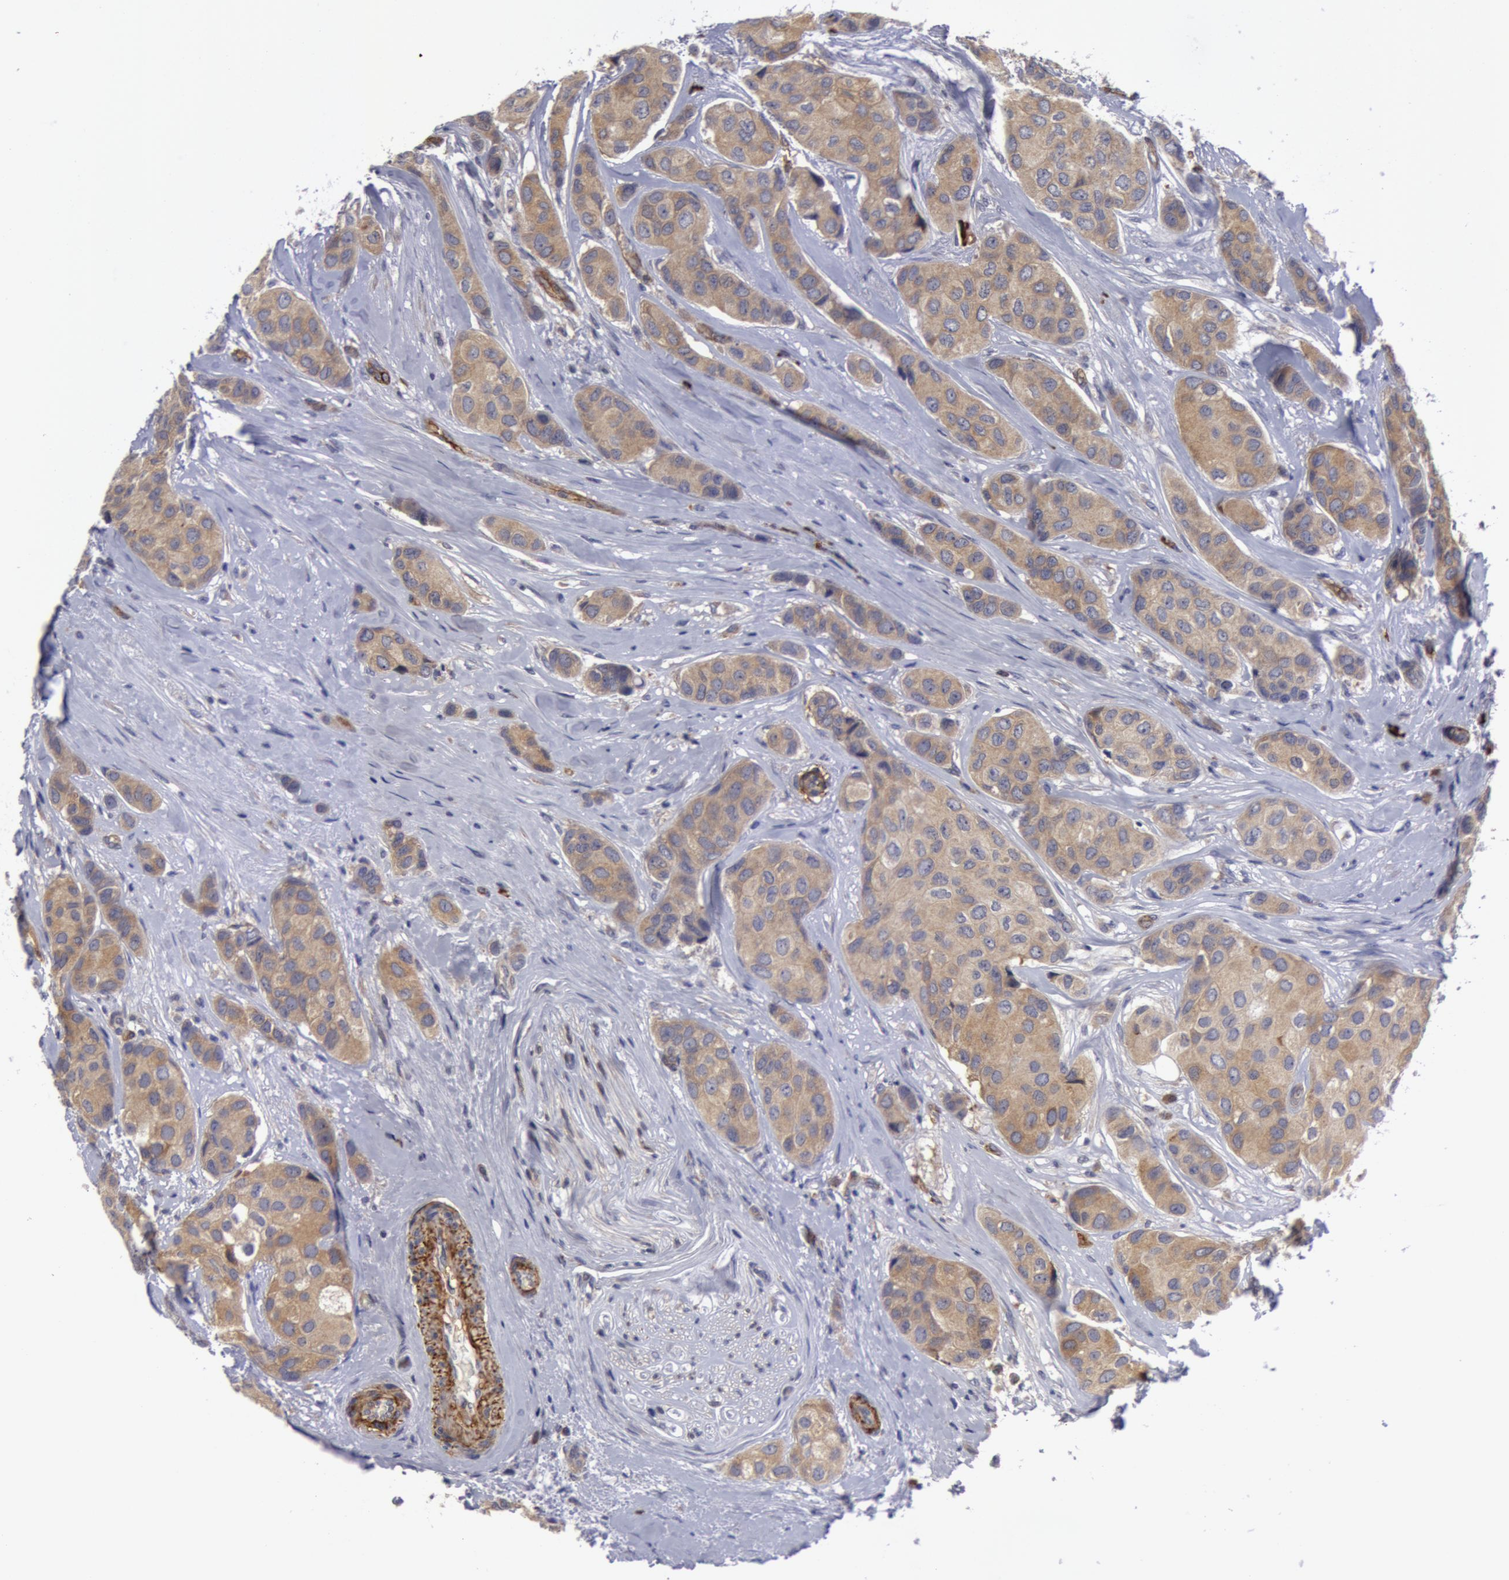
{"staining": {"intensity": "weak", "quantity": ">75%", "location": "cytoplasmic/membranous"}, "tissue": "breast cancer", "cell_type": "Tumor cells", "image_type": "cancer", "snomed": [{"axis": "morphology", "description": "Duct carcinoma"}, {"axis": "topography", "description": "Breast"}], "caption": "Tumor cells display weak cytoplasmic/membranous expression in approximately >75% of cells in breast infiltrating ductal carcinoma.", "gene": "IL23A", "patient": {"sex": "female", "age": 68}}